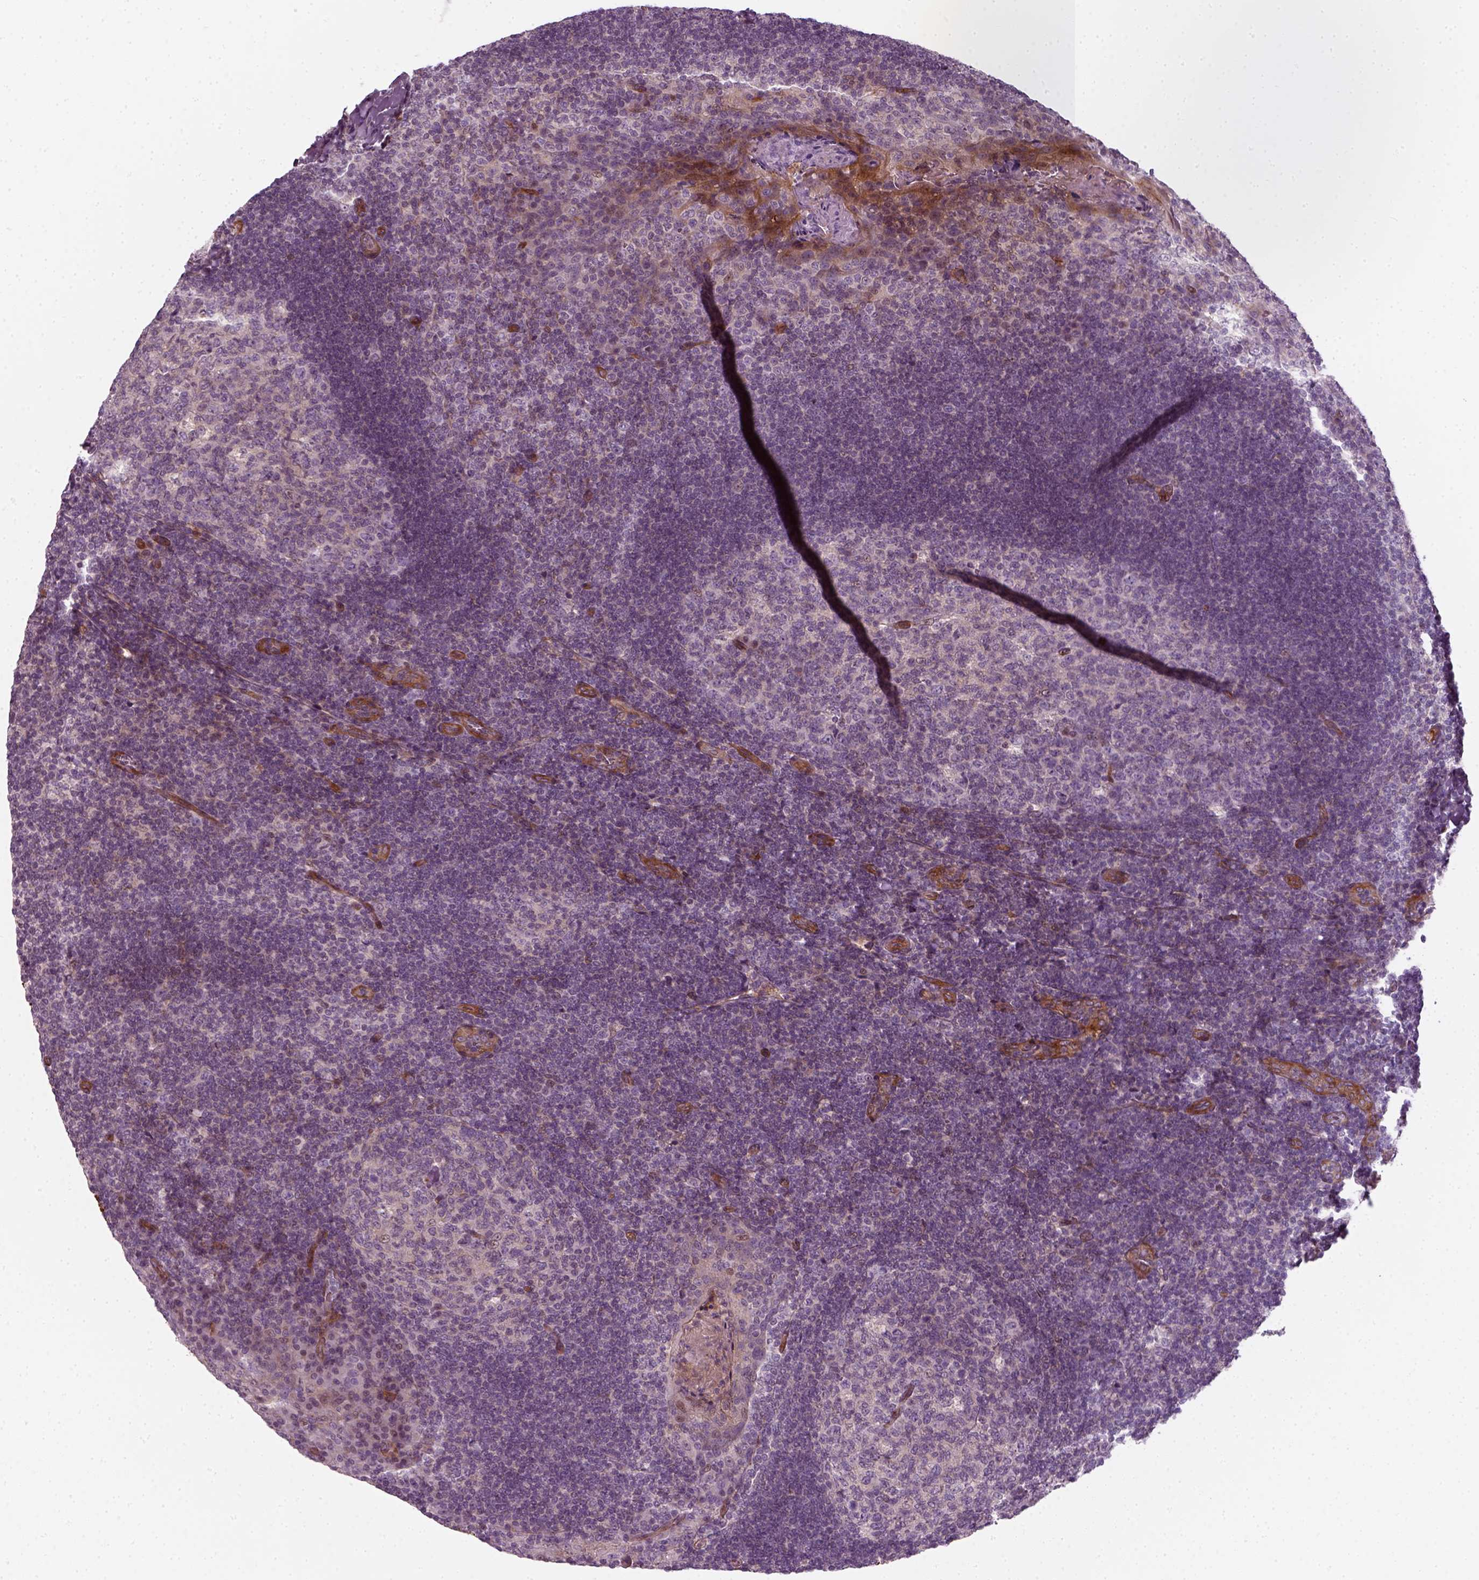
{"staining": {"intensity": "weak", "quantity": "25%-75%", "location": "cytoplasmic/membranous"}, "tissue": "tonsil", "cell_type": "Germinal center cells", "image_type": "normal", "snomed": [{"axis": "morphology", "description": "Normal tissue, NOS"}, {"axis": "topography", "description": "Tonsil"}], "caption": "This histopathology image demonstrates immunohistochemistry staining of benign human tonsil, with low weak cytoplasmic/membranous expression in approximately 25%-75% of germinal center cells.", "gene": "DNASE1L1", "patient": {"sex": "male", "age": 17}}